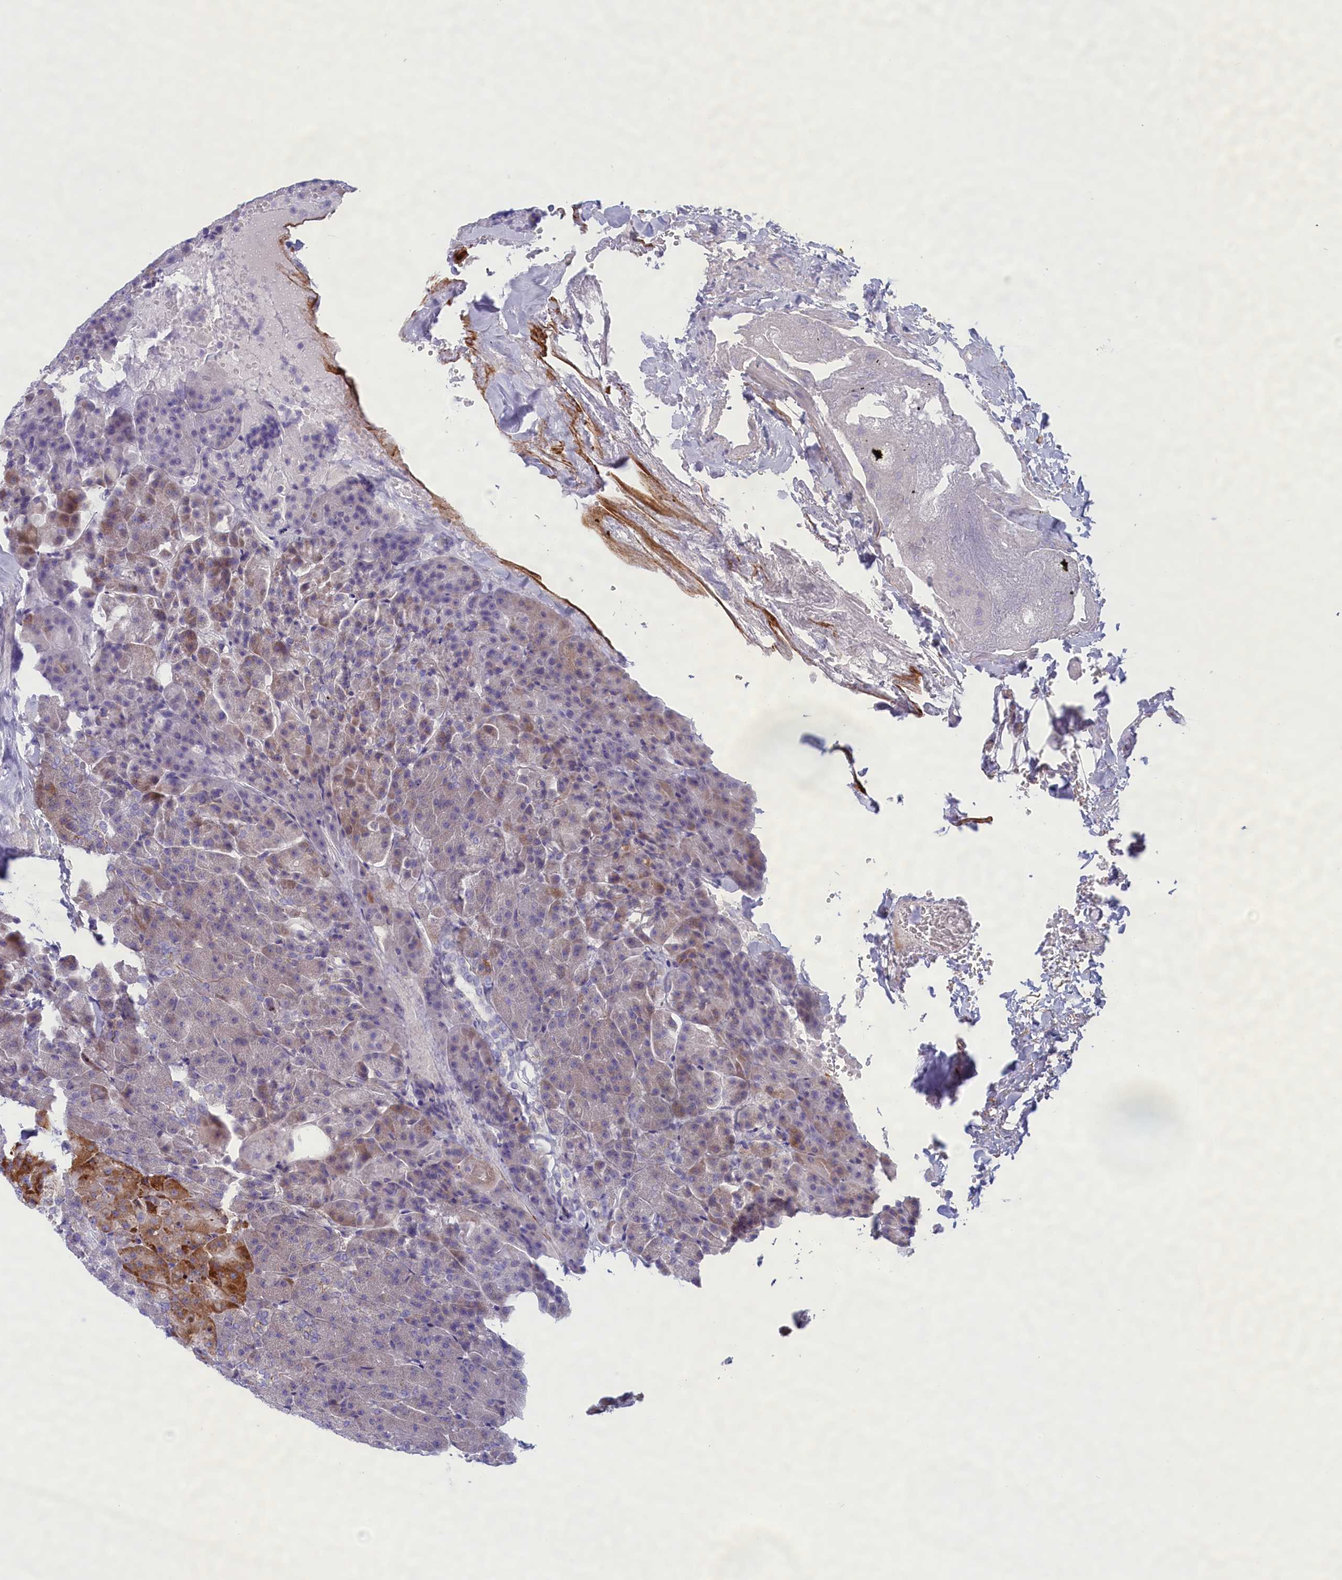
{"staining": {"intensity": "moderate", "quantity": "<25%", "location": "cytoplasmic/membranous"}, "tissue": "pancreas", "cell_type": "Exocrine glandular cells", "image_type": "normal", "snomed": [{"axis": "morphology", "description": "Normal tissue, NOS"}, {"axis": "morphology", "description": "Carcinoid, malignant, NOS"}, {"axis": "topography", "description": "Pancreas"}], "caption": "IHC photomicrograph of unremarkable human pancreas stained for a protein (brown), which shows low levels of moderate cytoplasmic/membranous staining in approximately <25% of exocrine glandular cells.", "gene": "MPV17L2", "patient": {"sex": "female", "age": 35}}